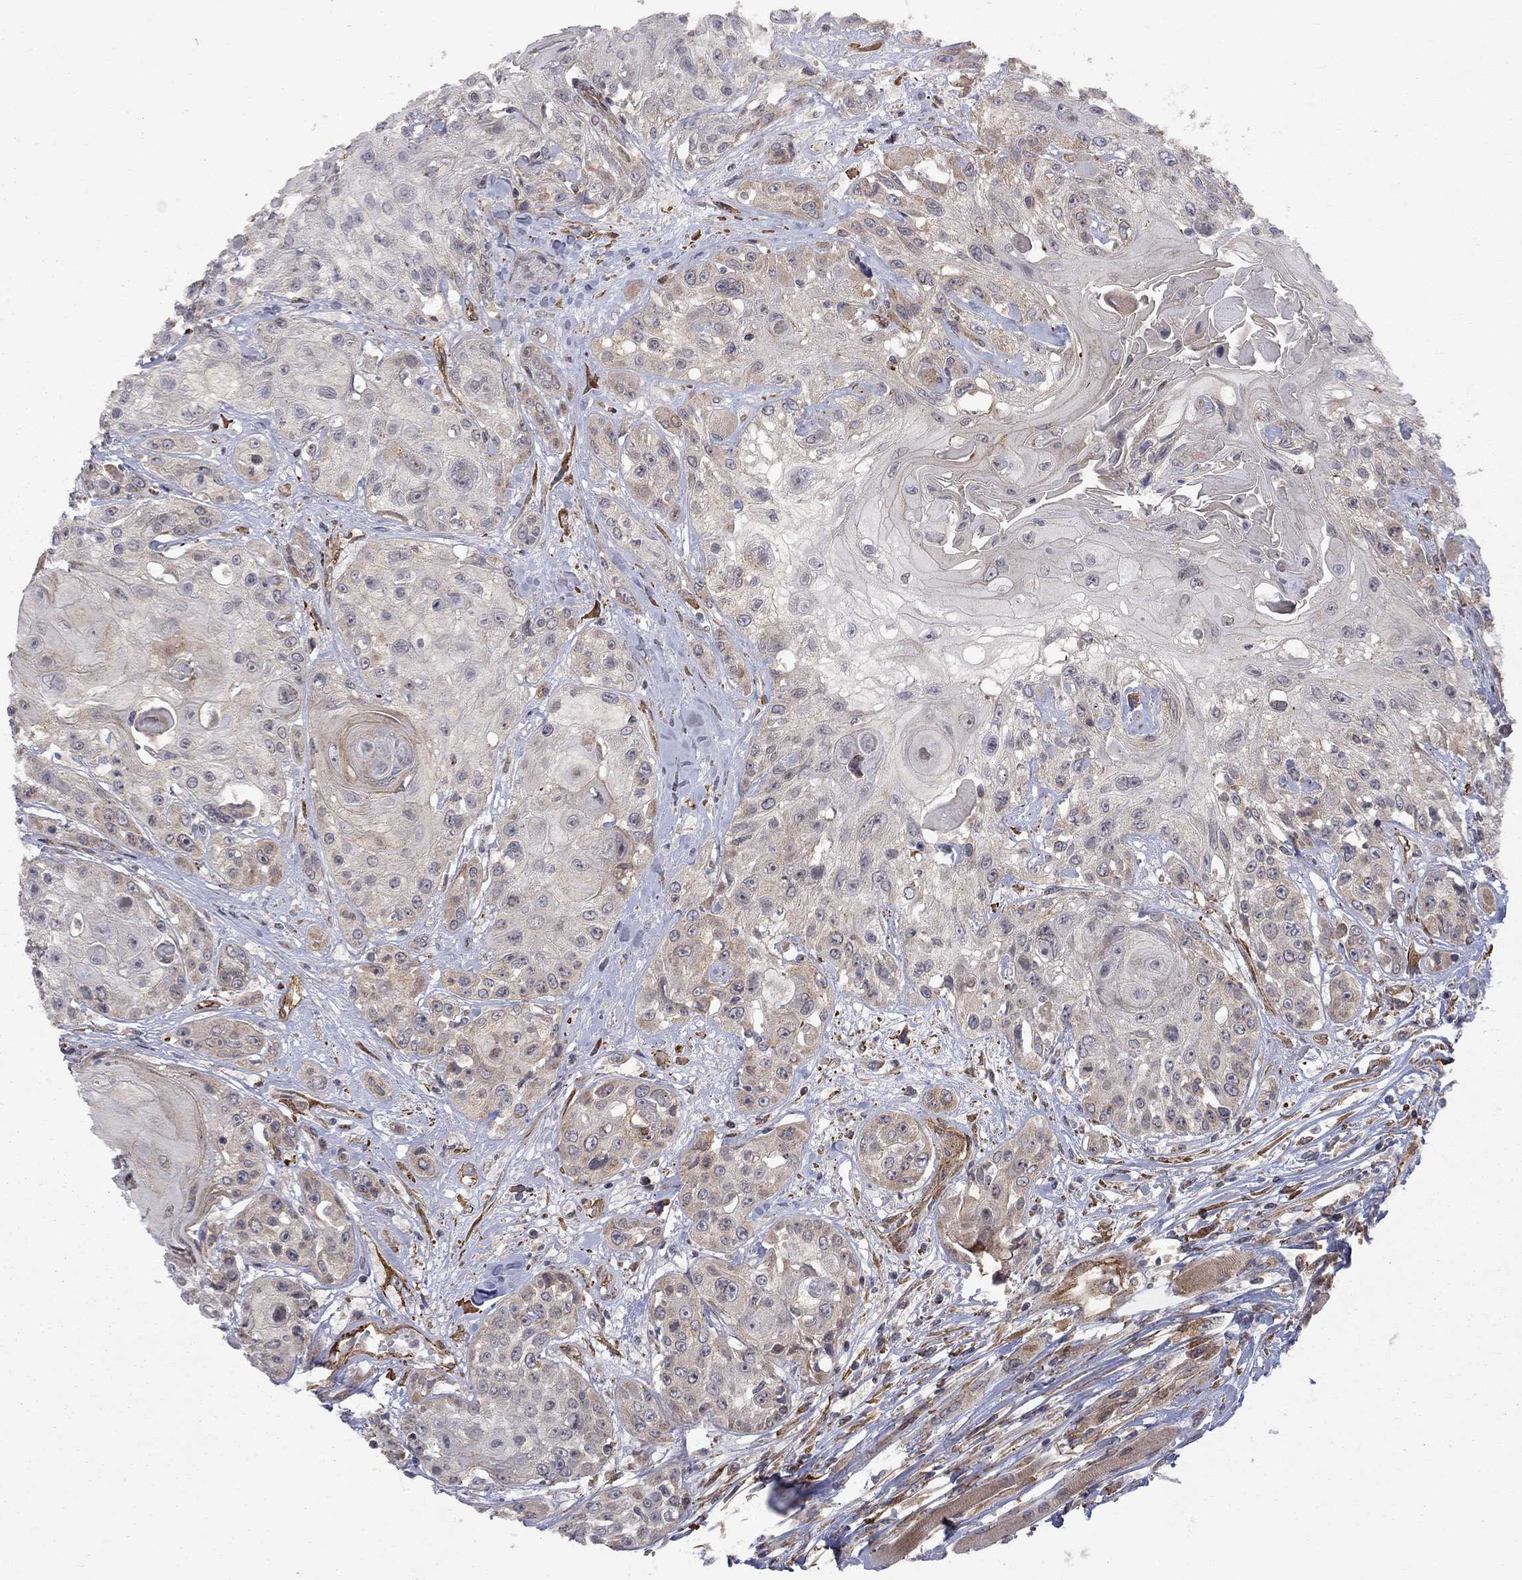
{"staining": {"intensity": "weak", "quantity": "<25%", "location": "cytoplasmic/membranous"}, "tissue": "head and neck cancer", "cell_type": "Tumor cells", "image_type": "cancer", "snomed": [{"axis": "morphology", "description": "Squamous cell carcinoma, NOS"}, {"axis": "topography", "description": "Head-Neck"}], "caption": "Squamous cell carcinoma (head and neck) stained for a protein using immunohistochemistry (IHC) reveals no positivity tumor cells.", "gene": "EXOC3L2", "patient": {"sex": "female", "age": 59}}